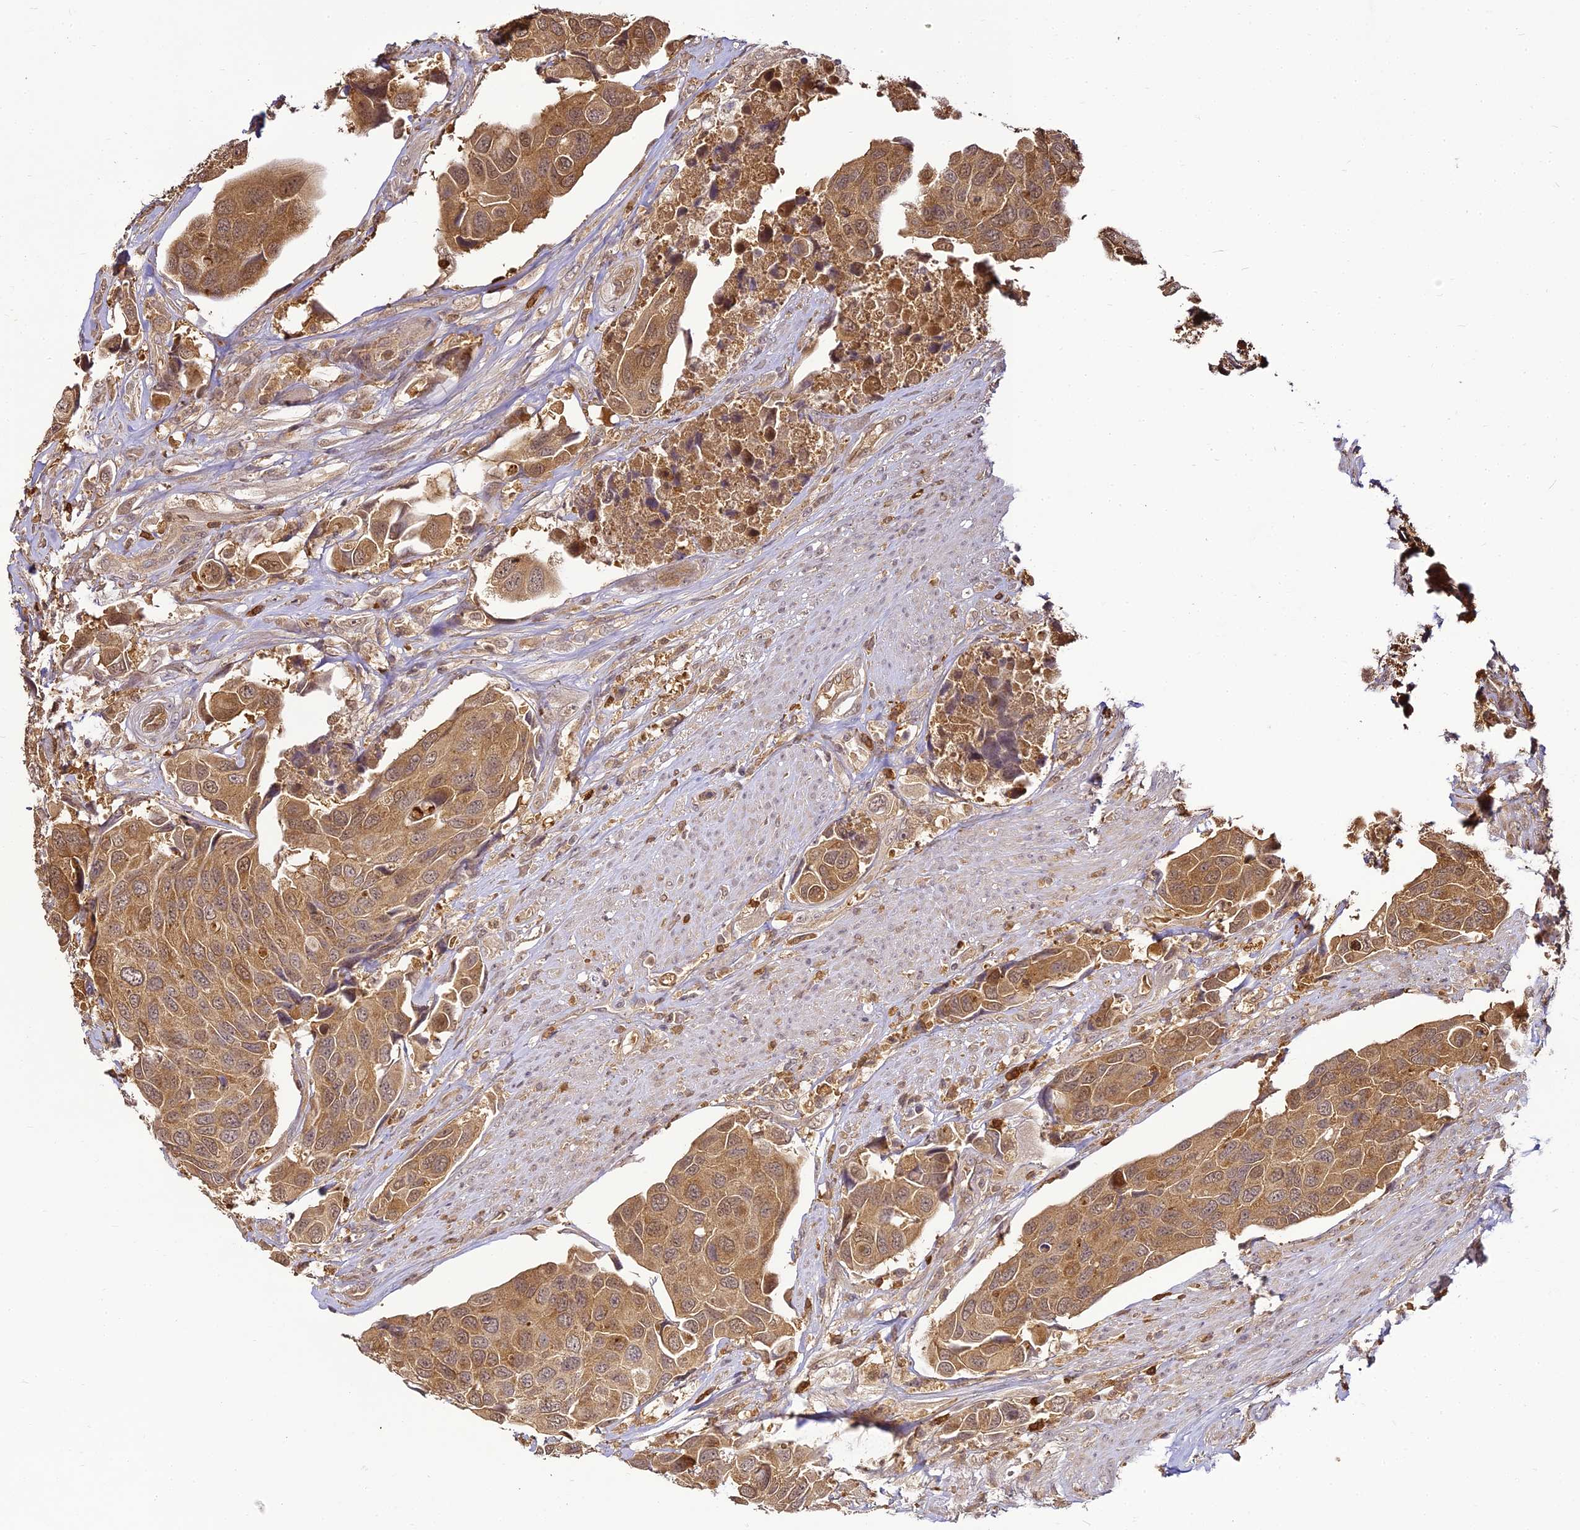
{"staining": {"intensity": "moderate", "quantity": "25%-75%", "location": "cytoplasmic/membranous"}, "tissue": "urothelial cancer", "cell_type": "Tumor cells", "image_type": "cancer", "snomed": [{"axis": "morphology", "description": "Urothelial carcinoma, High grade"}, {"axis": "topography", "description": "Urinary bladder"}], "caption": "Urothelial carcinoma (high-grade) stained with immunohistochemistry demonstrates moderate cytoplasmic/membranous expression in about 25%-75% of tumor cells.", "gene": "BCDIN3D", "patient": {"sex": "male", "age": 74}}